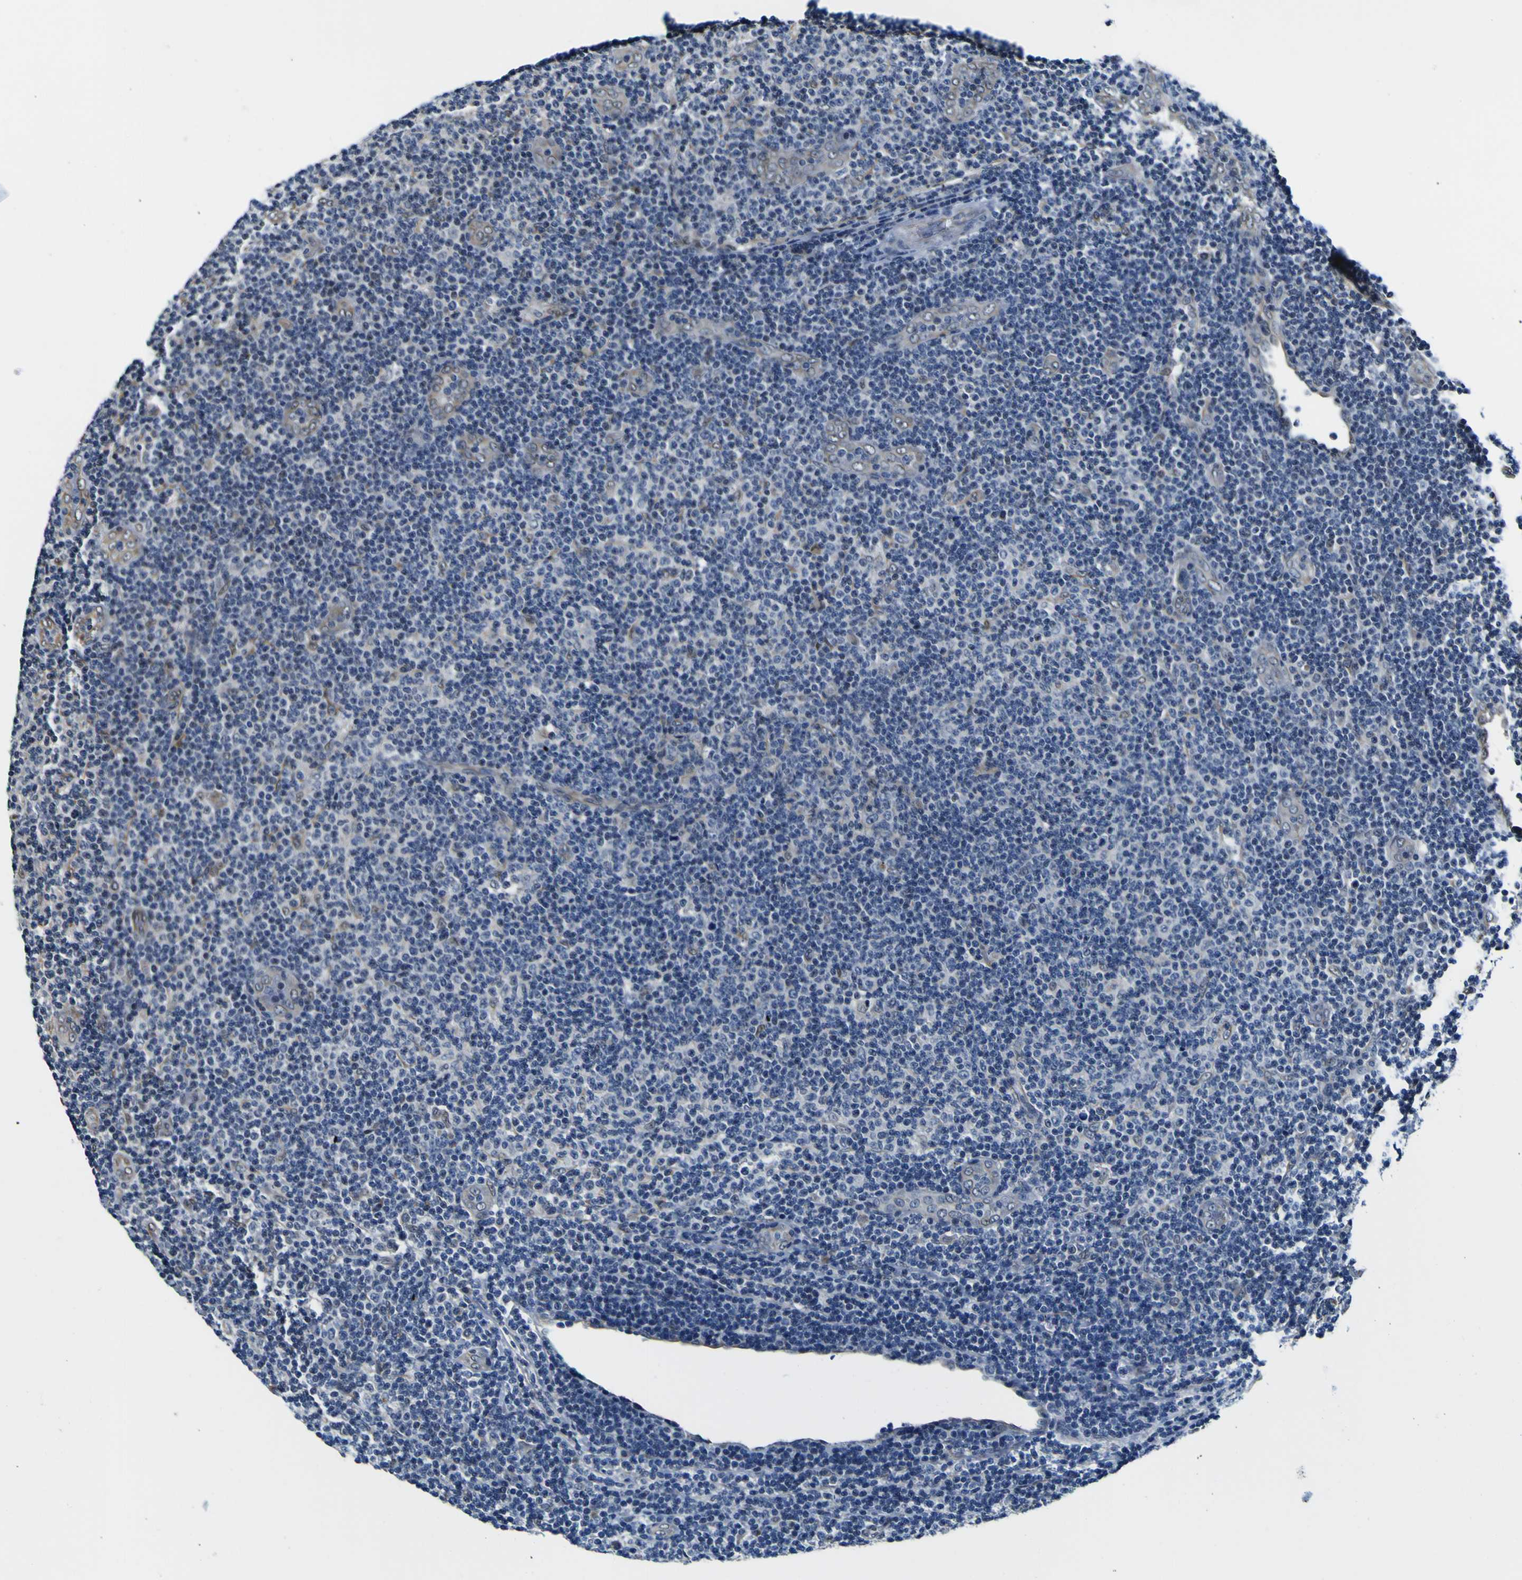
{"staining": {"intensity": "negative", "quantity": "none", "location": "none"}, "tissue": "lymphoma", "cell_type": "Tumor cells", "image_type": "cancer", "snomed": [{"axis": "morphology", "description": "Malignant lymphoma, non-Hodgkin's type, Low grade"}, {"axis": "topography", "description": "Lymph node"}], "caption": "The immunohistochemistry micrograph has no significant expression in tumor cells of lymphoma tissue.", "gene": "POSTN", "patient": {"sex": "male", "age": 83}}